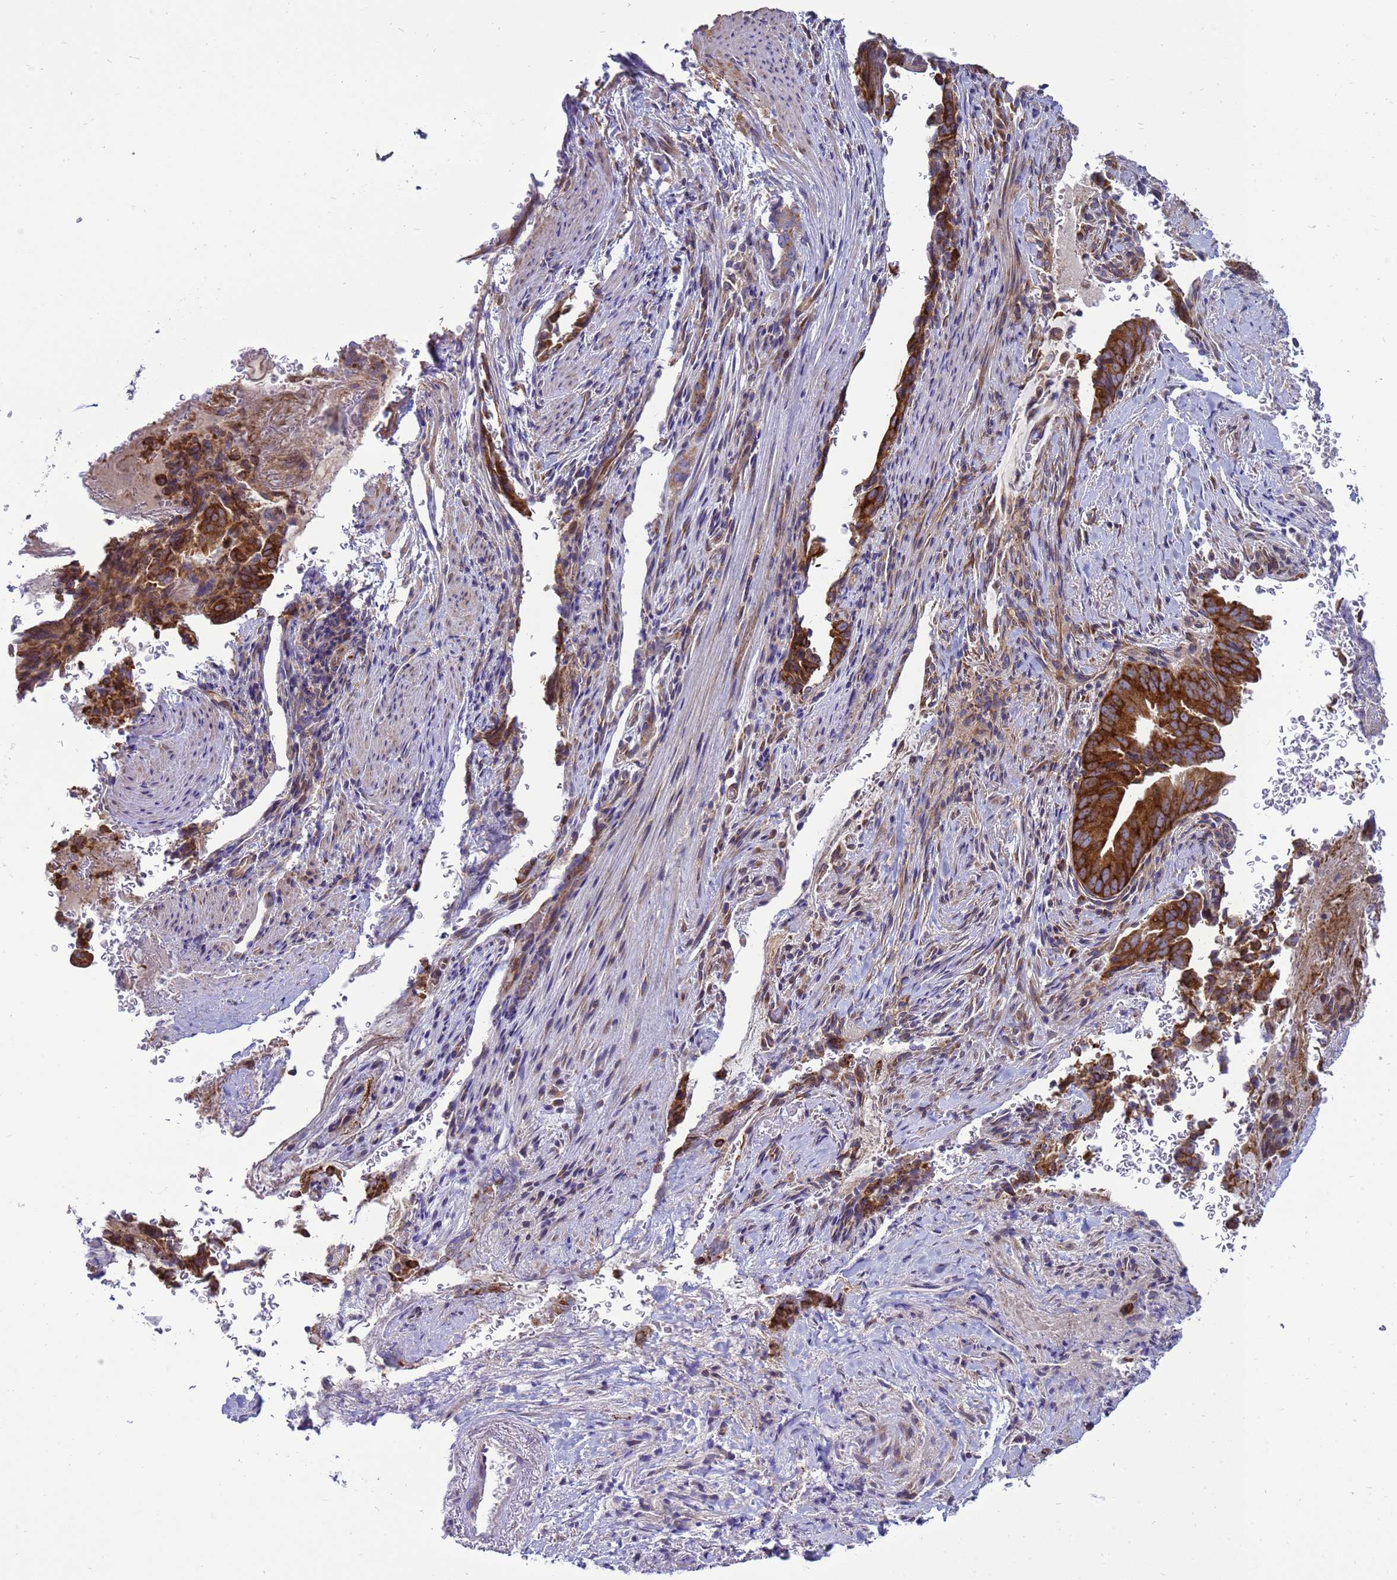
{"staining": {"intensity": "strong", "quantity": ">75%", "location": "cytoplasmic/membranous"}, "tissue": "pancreatic cancer", "cell_type": "Tumor cells", "image_type": "cancer", "snomed": [{"axis": "morphology", "description": "Adenocarcinoma, NOS"}, {"axis": "topography", "description": "Pancreas"}], "caption": "Human pancreatic cancer stained for a protein (brown) demonstrates strong cytoplasmic/membranous positive expression in approximately >75% of tumor cells.", "gene": "MON1B", "patient": {"sex": "female", "age": 63}}